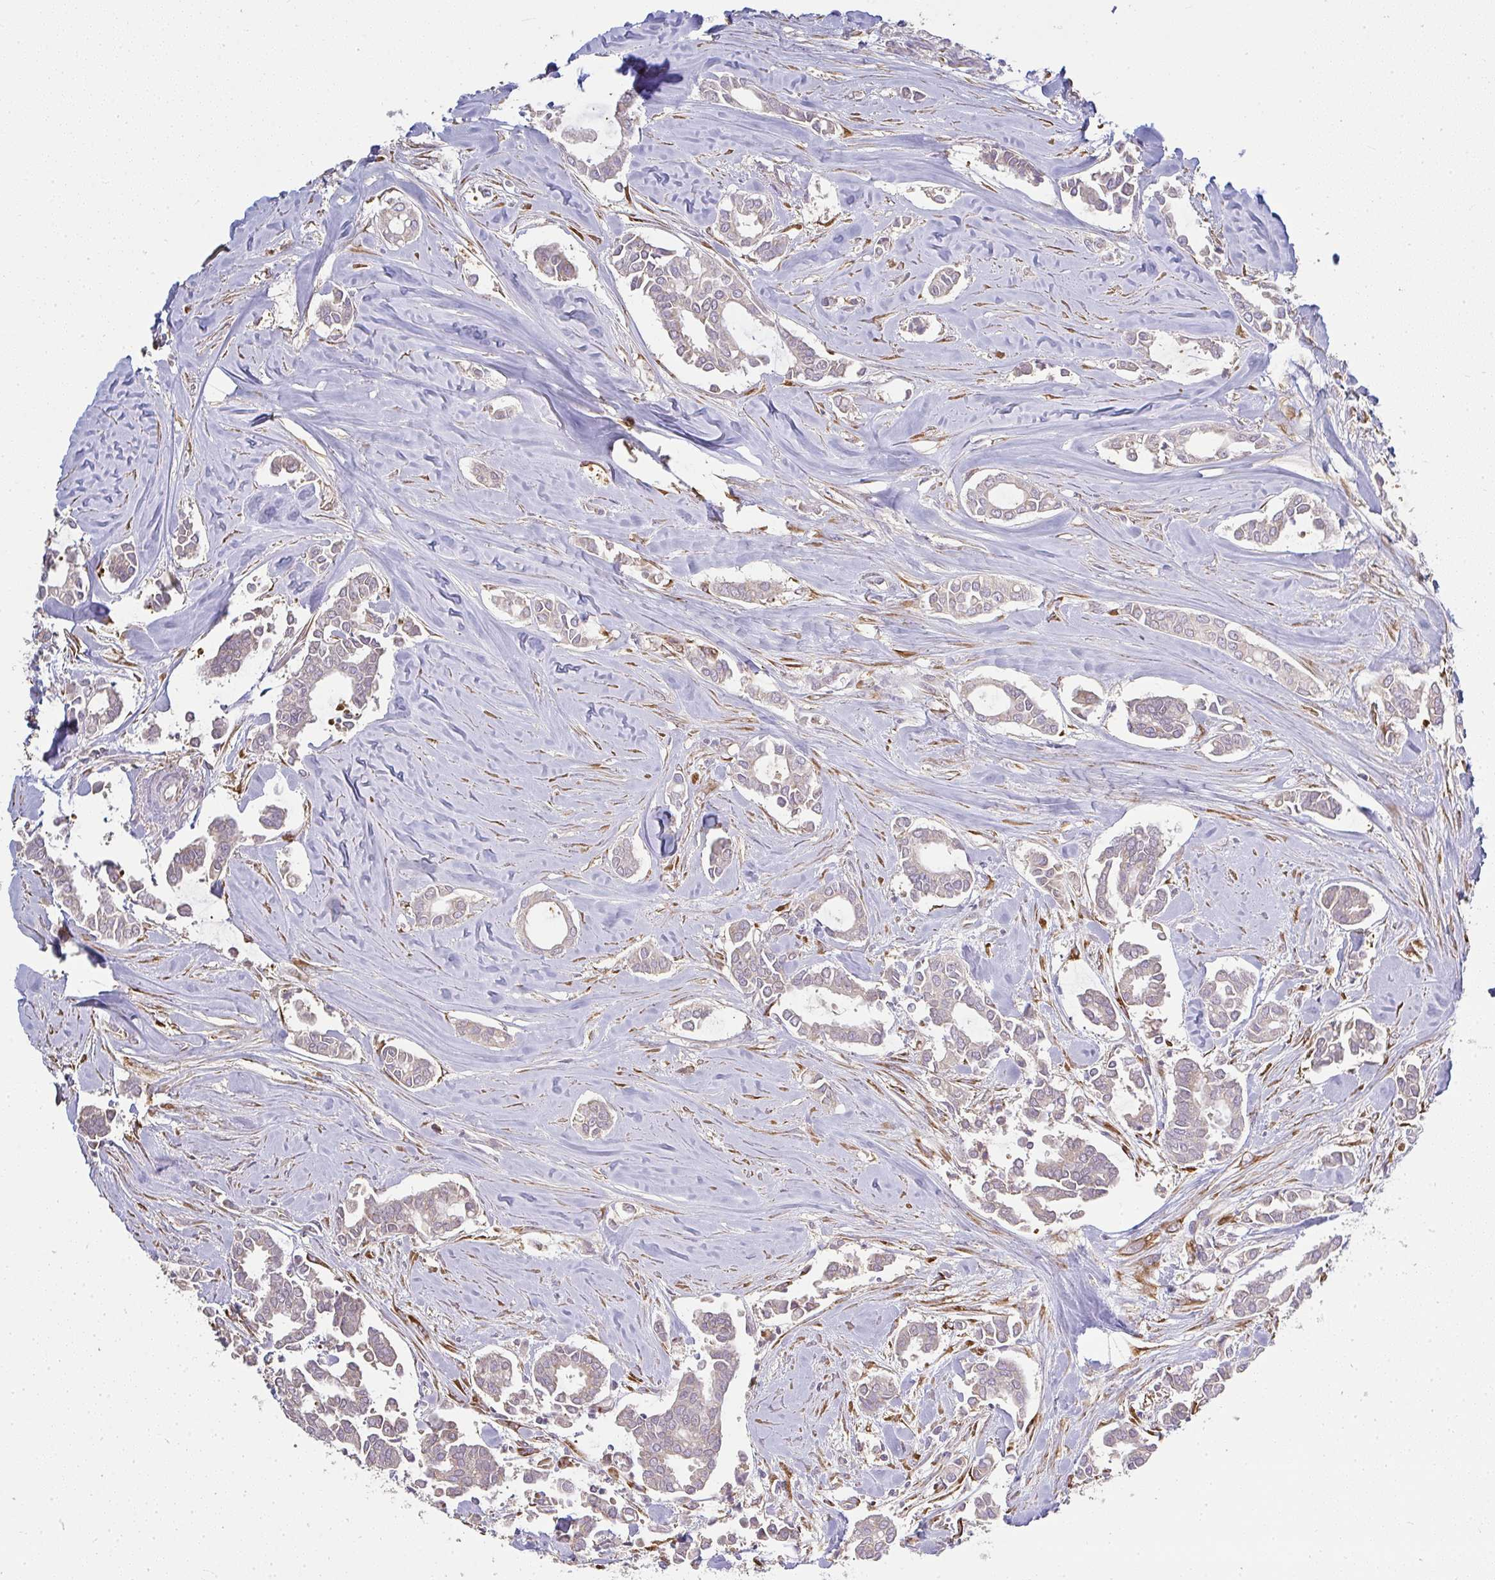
{"staining": {"intensity": "weak", "quantity": "<25%", "location": "cytoplasmic/membranous"}, "tissue": "breast cancer", "cell_type": "Tumor cells", "image_type": "cancer", "snomed": [{"axis": "morphology", "description": "Duct carcinoma"}, {"axis": "topography", "description": "Breast"}], "caption": "Immunohistochemistry of breast cancer demonstrates no expression in tumor cells. (IHC, brightfield microscopy, high magnification).", "gene": "BRINP3", "patient": {"sex": "female", "age": 84}}